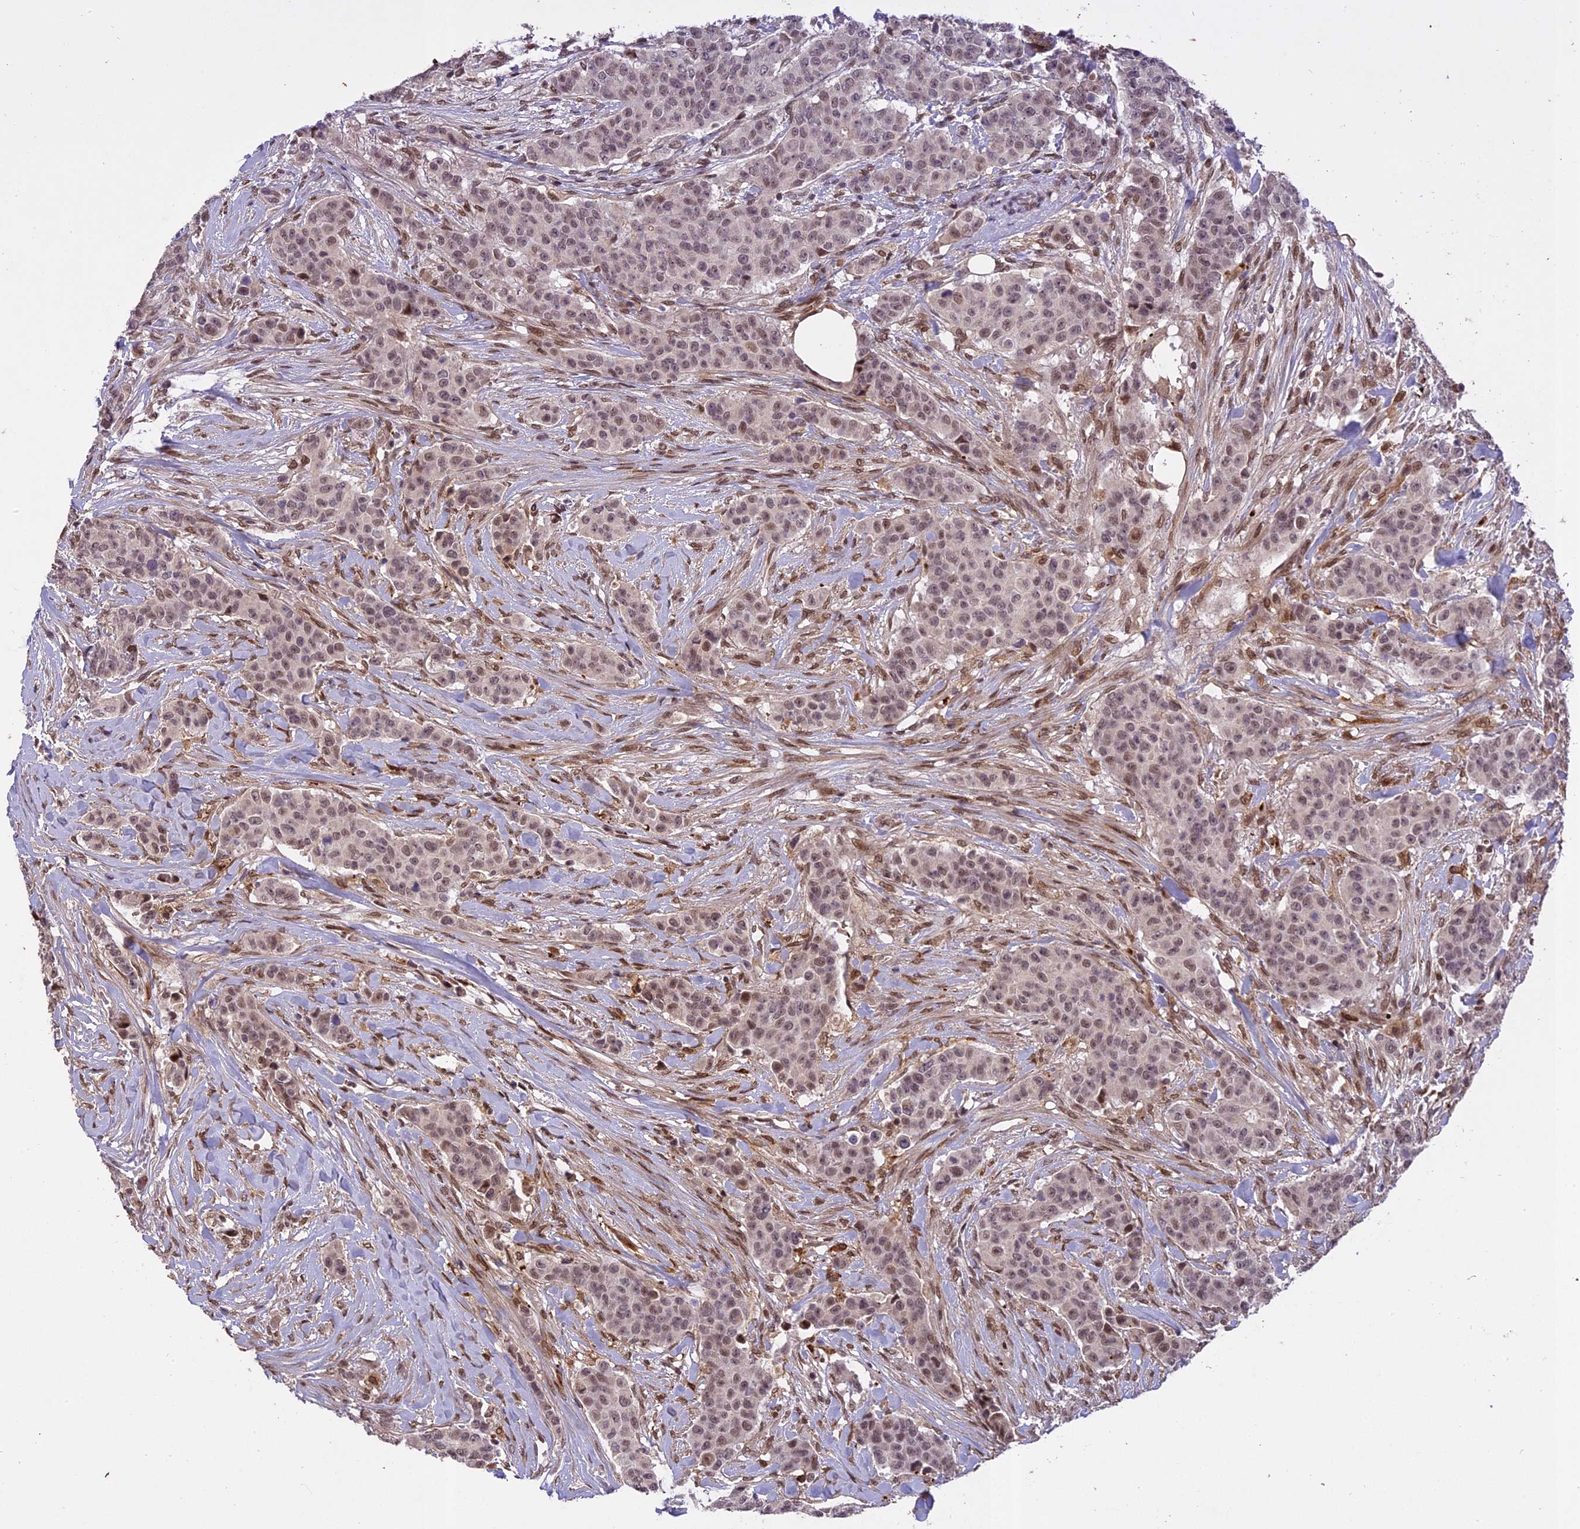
{"staining": {"intensity": "weak", "quantity": "<25%", "location": "nuclear"}, "tissue": "breast cancer", "cell_type": "Tumor cells", "image_type": "cancer", "snomed": [{"axis": "morphology", "description": "Duct carcinoma"}, {"axis": "topography", "description": "Breast"}], "caption": "Micrograph shows no protein positivity in tumor cells of intraductal carcinoma (breast) tissue.", "gene": "PRELID2", "patient": {"sex": "female", "age": 40}}